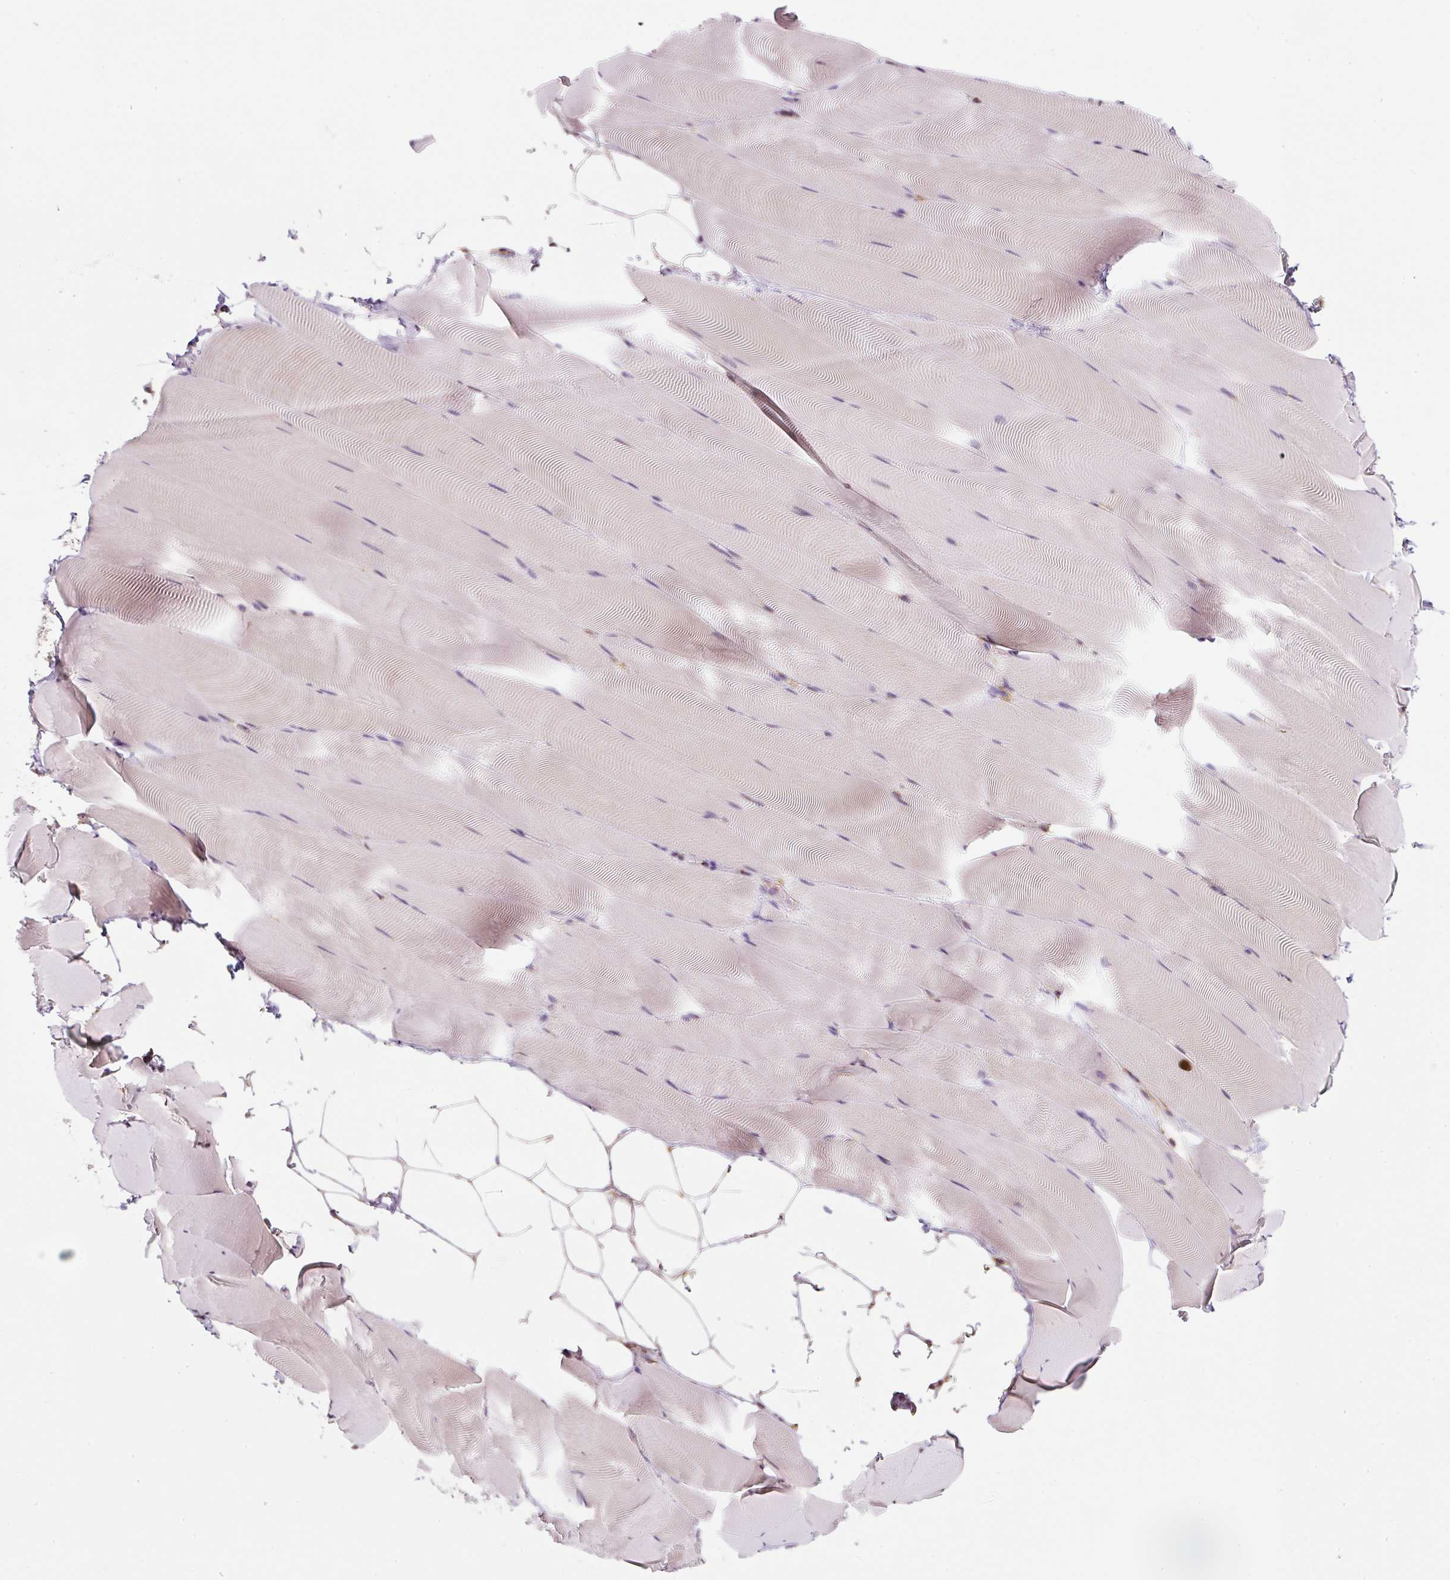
{"staining": {"intensity": "negative", "quantity": "none", "location": "none"}, "tissue": "skeletal muscle", "cell_type": "Myocytes", "image_type": "normal", "snomed": [{"axis": "morphology", "description": "Normal tissue, NOS"}, {"axis": "topography", "description": "Skeletal muscle"}], "caption": "High power microscopy image of an IHC photomicrograph of unremarkable skeletal muscle, revealing no significant expression in myocytes. (Stains: DAB (3,3'-diaminobenzidine) IHC with hematoxylin counter stain, Microscopy: brightfield microscopy at high magnification).", "gene": "PRKCSH", "patient": {"sex": "female", "age": 64}}